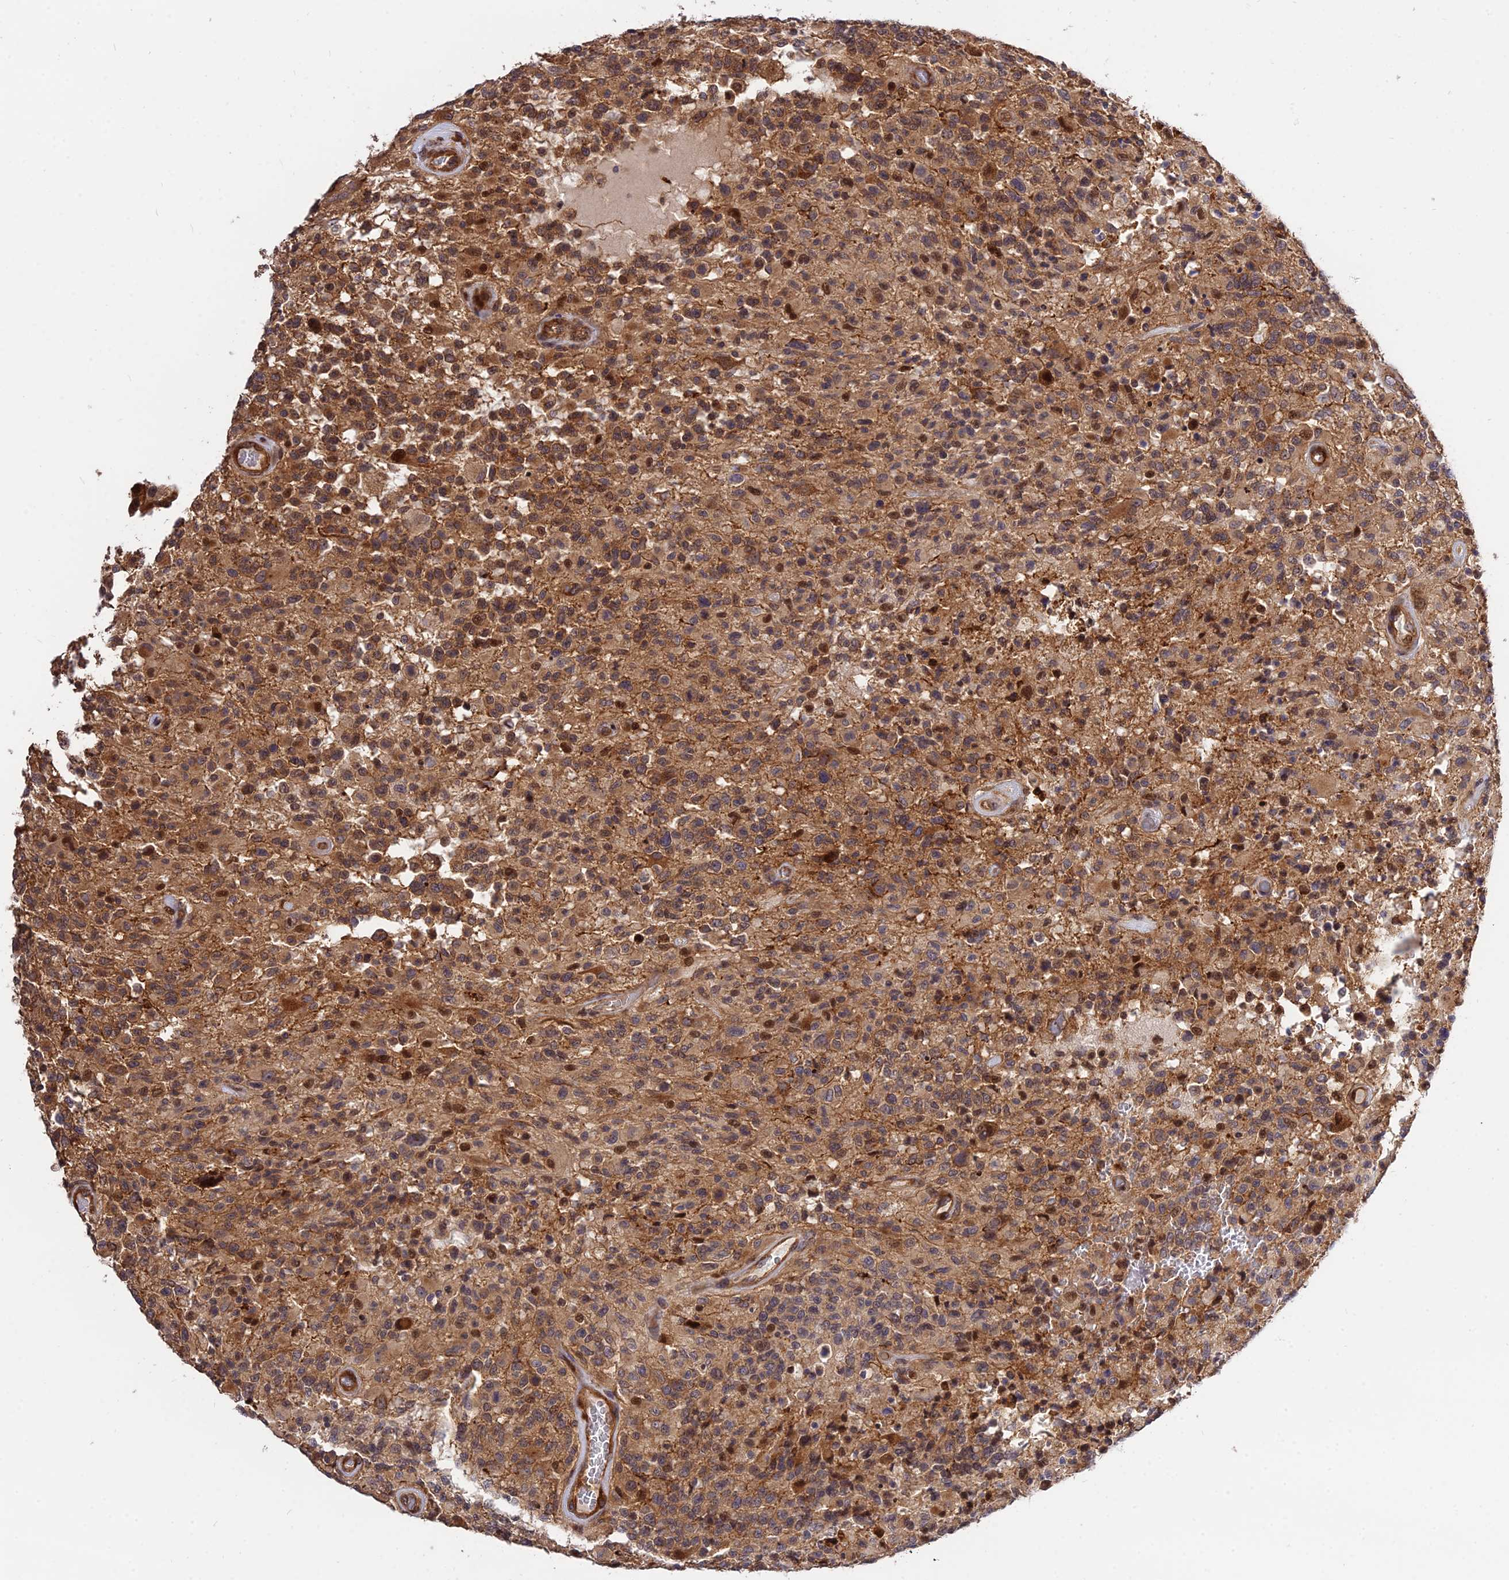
{"staining": {"intensity": "moderate", "quantity": "25%-75%", "location": "cytoplasmic/membranous,nuclear"}, "tissue": "glioma", "cell_type": "Tumor cells", "image_type": "cancer", "snomed": [{"axis": "morphology", "description": "Glioma, malignant, High grade"}, {"axis": "morphology", "description": "Glioblastoma, NOS"}, {"axis": "topography", "description": "Brain"}], "caption": "A histopathology image of malignant high-grade glioma stained for a protein displays moderate cytoplasmic/membranous and nuclear brown staining in tumor cells.", "gene": "SMG6", "patient": {"sex": "male", "age": 60}}